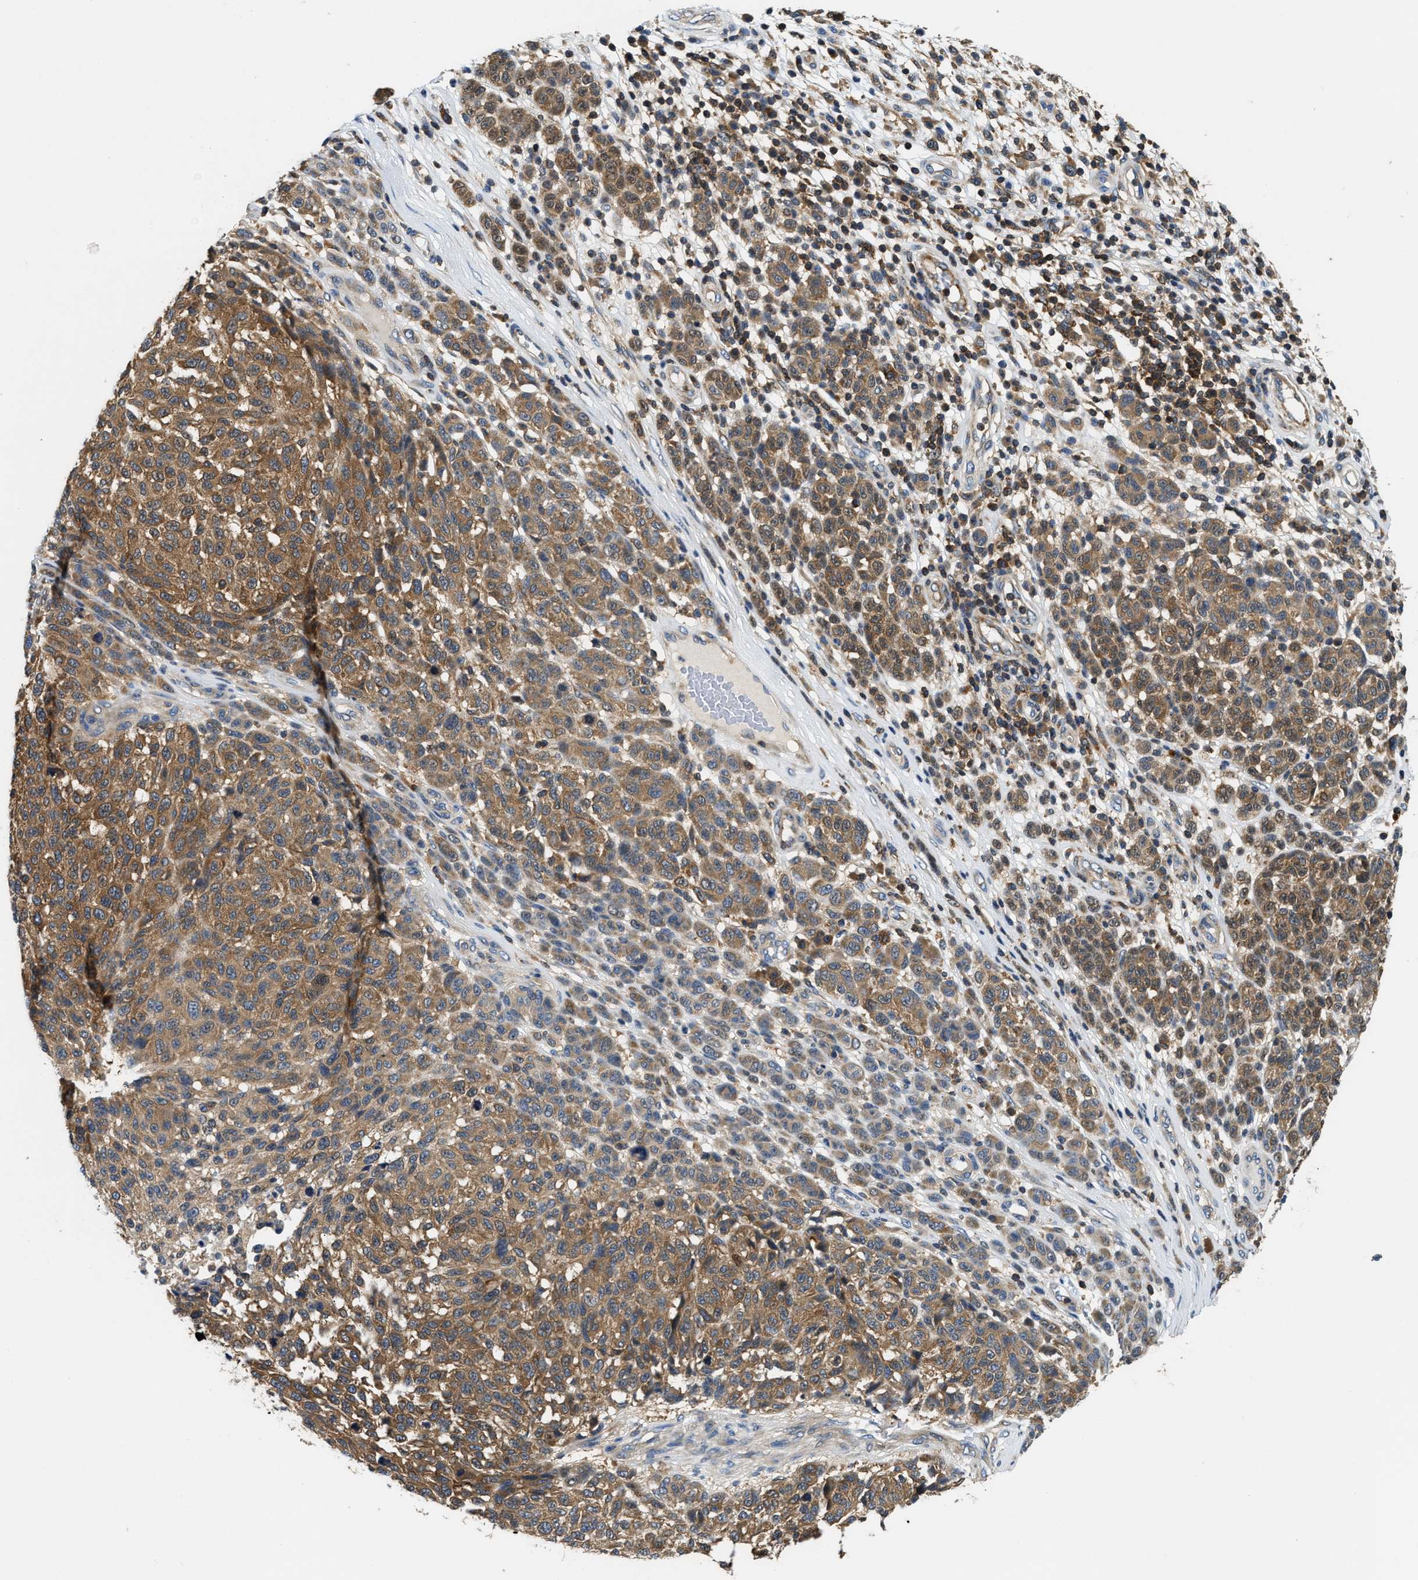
{"staining": {"intensity": "moderate", "quantity": ">75%", "location": "cytoplasmic/membranous"}, "tissue": "melanoma", "cell_type": "Tumor cells", "image_type": "cancer", "snomed": [{"axis": "morphology", "description": "Malignant melanoma, NOS"}, {"axis": "topography", "description": "Skin"}], "caption": "A medium amount of moderate cytoplasmic/membranous positivity is identified in approximately >75% of tumor cells in melanoma tissue.", "gene": "CCM2", "patient": {"sex": "male", "age": 59}}